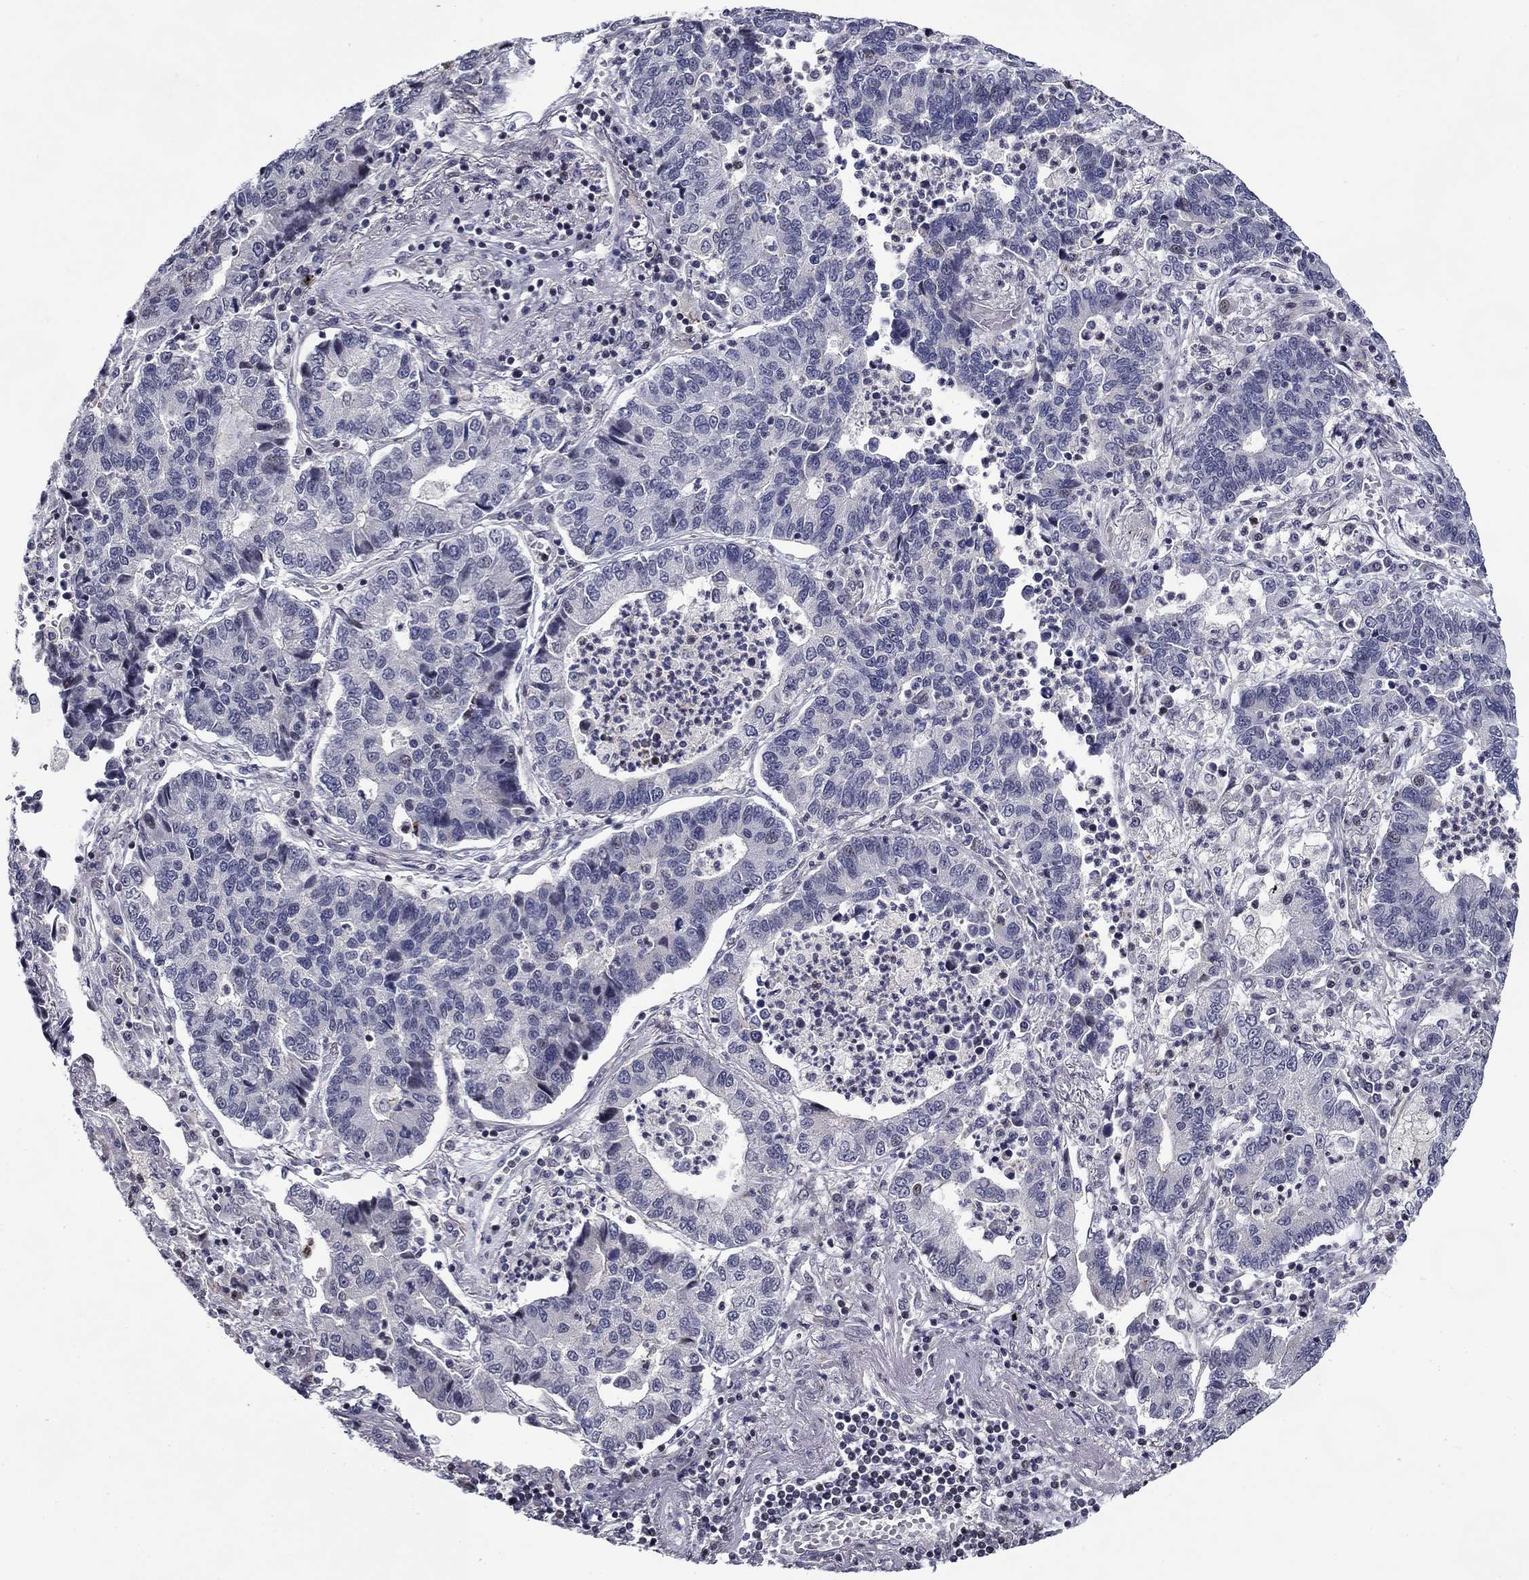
{"staining": {"intensity": "negative", "quantity": "none", "location": "none"}, "tissue": "lung cancer", "cell_type": "Tumor cells", "image_type": "cancer", "snomed": [{"axis": "morphology", "description": "Adenocarcinoma, NOS"}, {"axis": "topography", "description": "Lung"}], "caption": "Immunohistochemistry micrograph of human lung cancer (adenocarcinoma) stained for a protein (brown), which demonstrates no positivity in tumor cells.", "gene": "B3GAT1", "patient": {"sex": "female", "age": 57}}